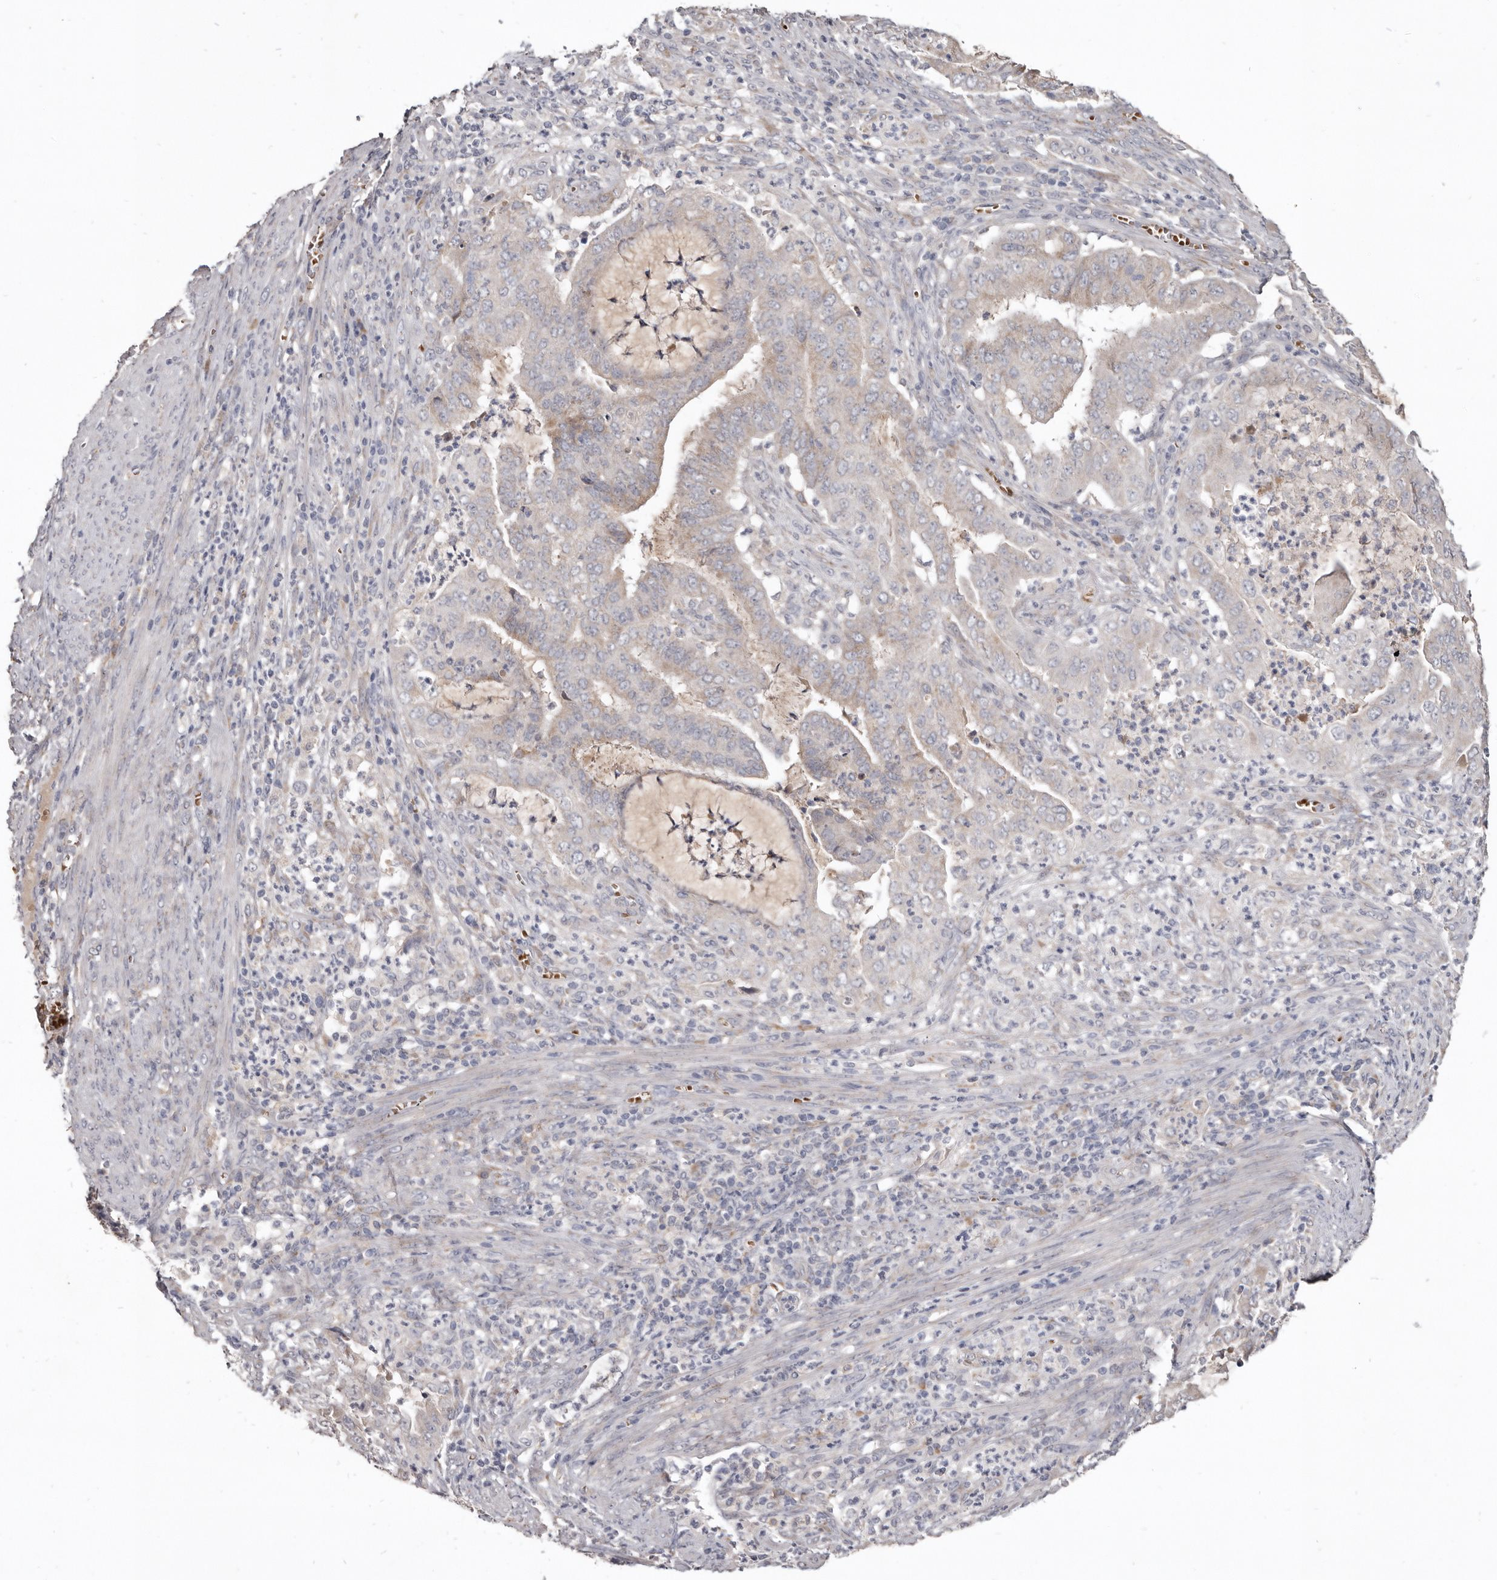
{"staining": {"intensity": "negative", "quantity": "none", "location": "none"}, "tissue": "endometrial cancer", "cell_type": "Tumor cells", "image_type": "cancer", "snomed": [{"axis": "morphology", "description": "Adenocarcinoma, NOS"}, {"axis": "topography", "description": "Endometrium"}], "caption": "DAB (3,3'-diaminobenzidine) immunohistochemical staining of human adenocarcinoma (endometrial) reveals no significant expression in tumor cells.", "gene": "NENF", "patient": {"sex": "female", "age": 51}}